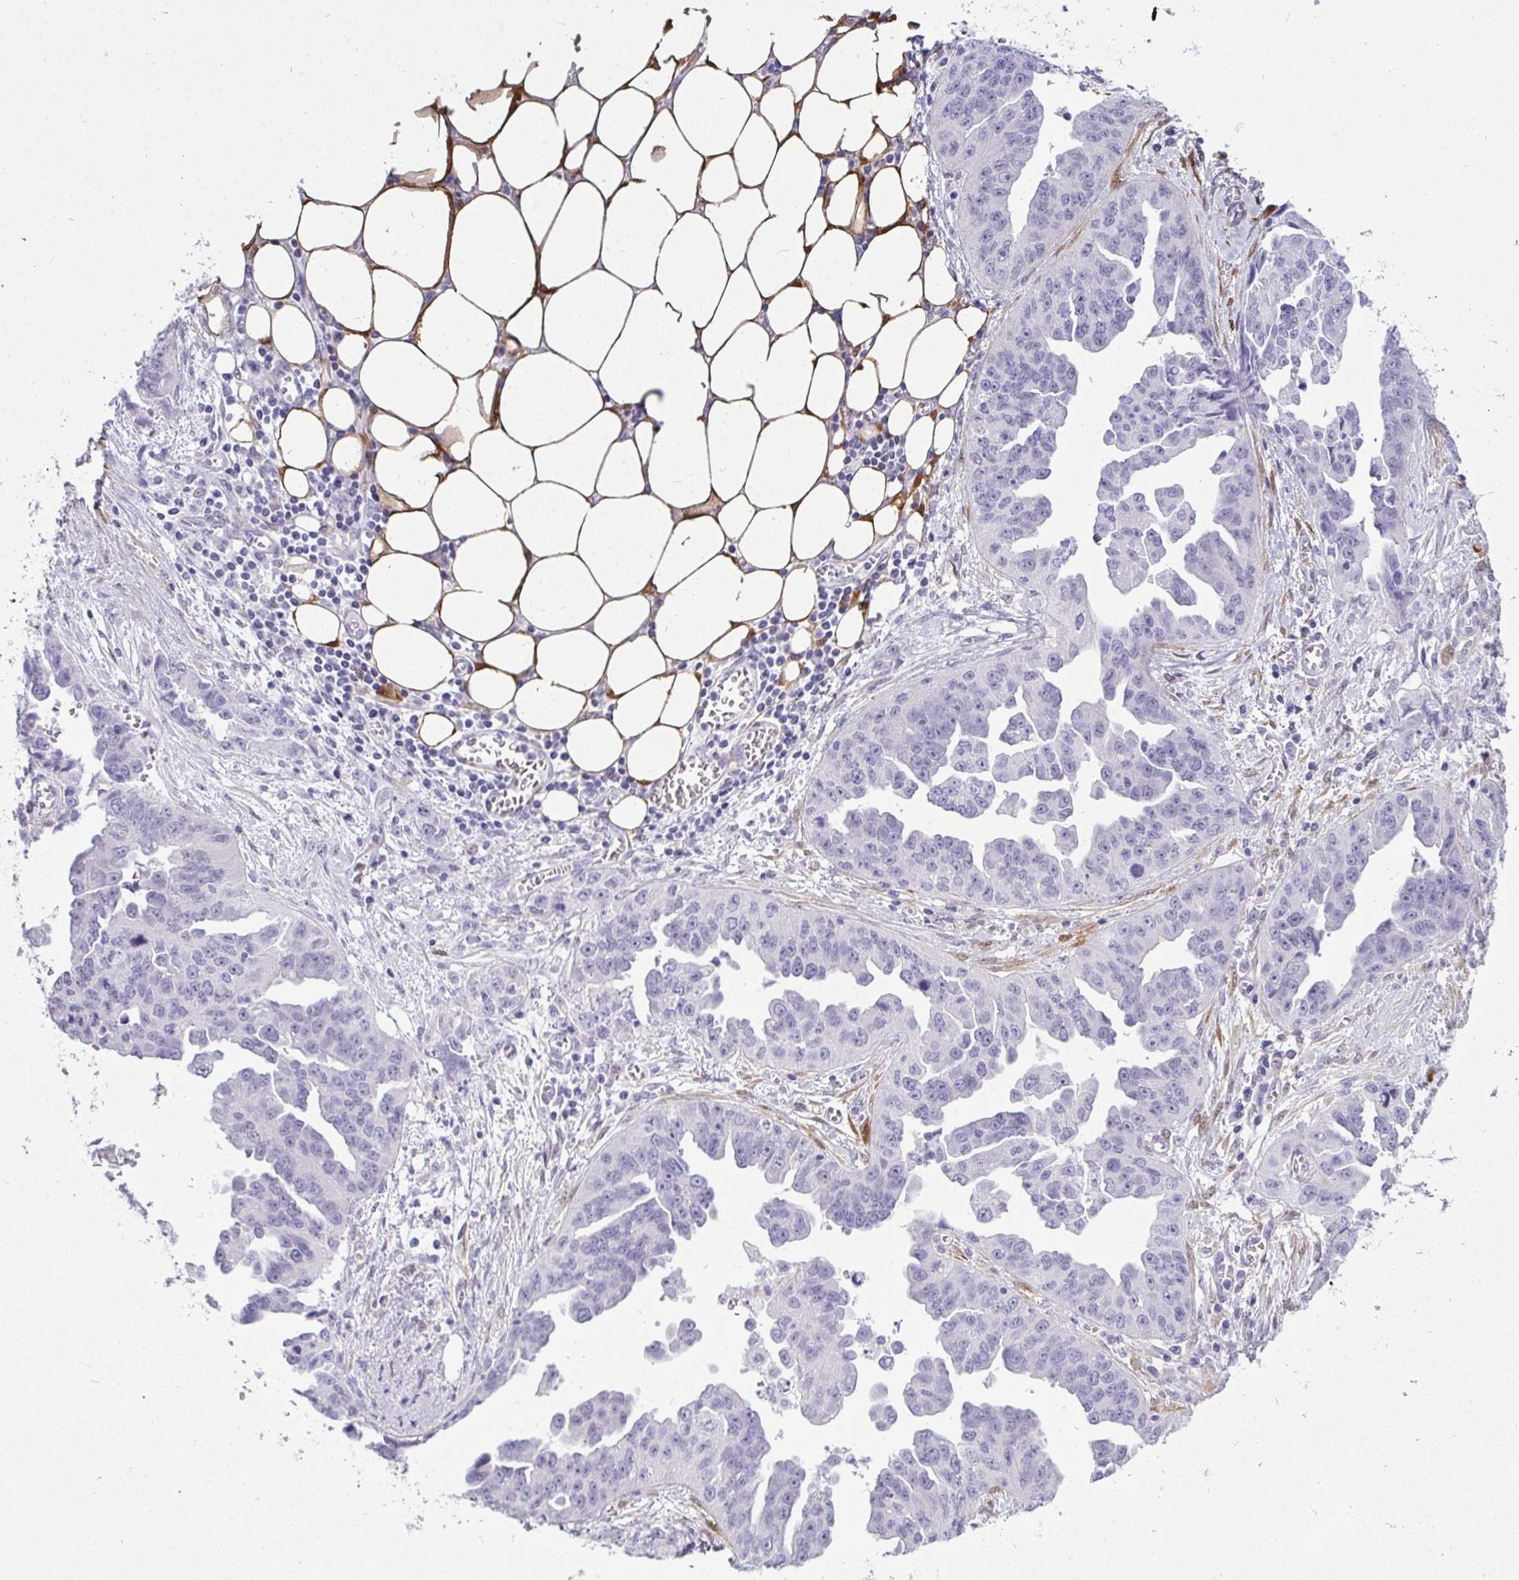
{"staining": {"intensity": "negative", "quantity": "none", "location": "none"}, "tissue": "ovarian cancer", "cell_type": "Tumor cells", "image_type": "cancer", "snomed": [{"axis": "morphology", "description": "Cystadenocarcinoma, serous, NOS"}, {"axis": "topography", "description": "Ovary"}], "caption": "Immunohistochemistry image of human ovarian cancer stained for a protein (brown), which displays no staining in tumor cells.", "gene": "HSPB6", "patient": {"sex": "female", "age": 75}}